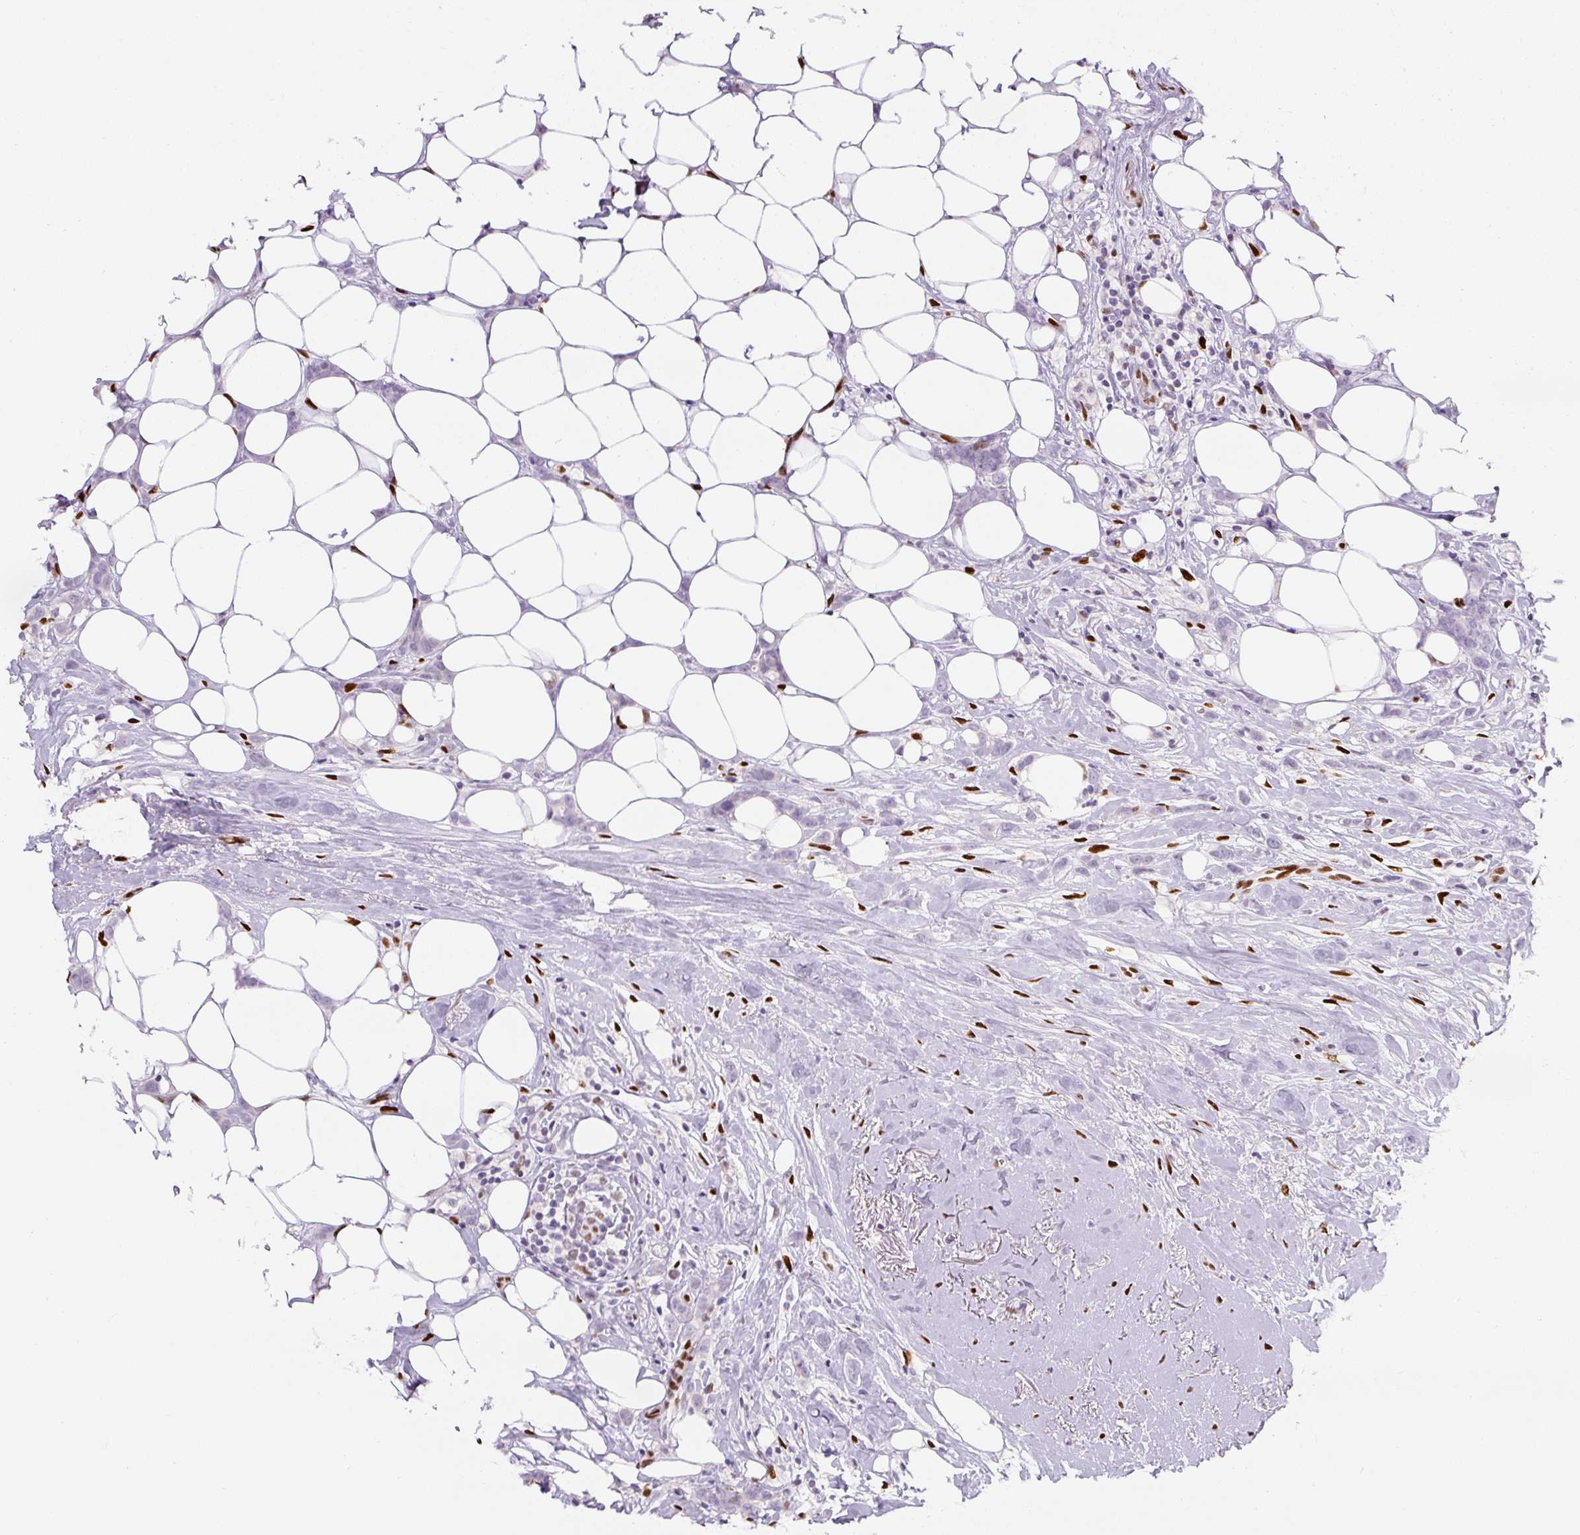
{"staining": {"intensity": "negative", "quantity": "none", "location": "none"}, "tissue": "breast cancer", "cell_type": "Tumor cells", "image_type": "cancer", "snomed": [{"axis": "morphology", "description": "Duct carcinoma"}, {"axis": "topography", "description": "Breast"}], "caption": "Tumor cells show no significant protein expression in breast cancer (infiltrating ductal carcinoma). Nuclei are stained in blue.", "gene": "ZEB1", "patient": {"sex": "female", "age": 80}}